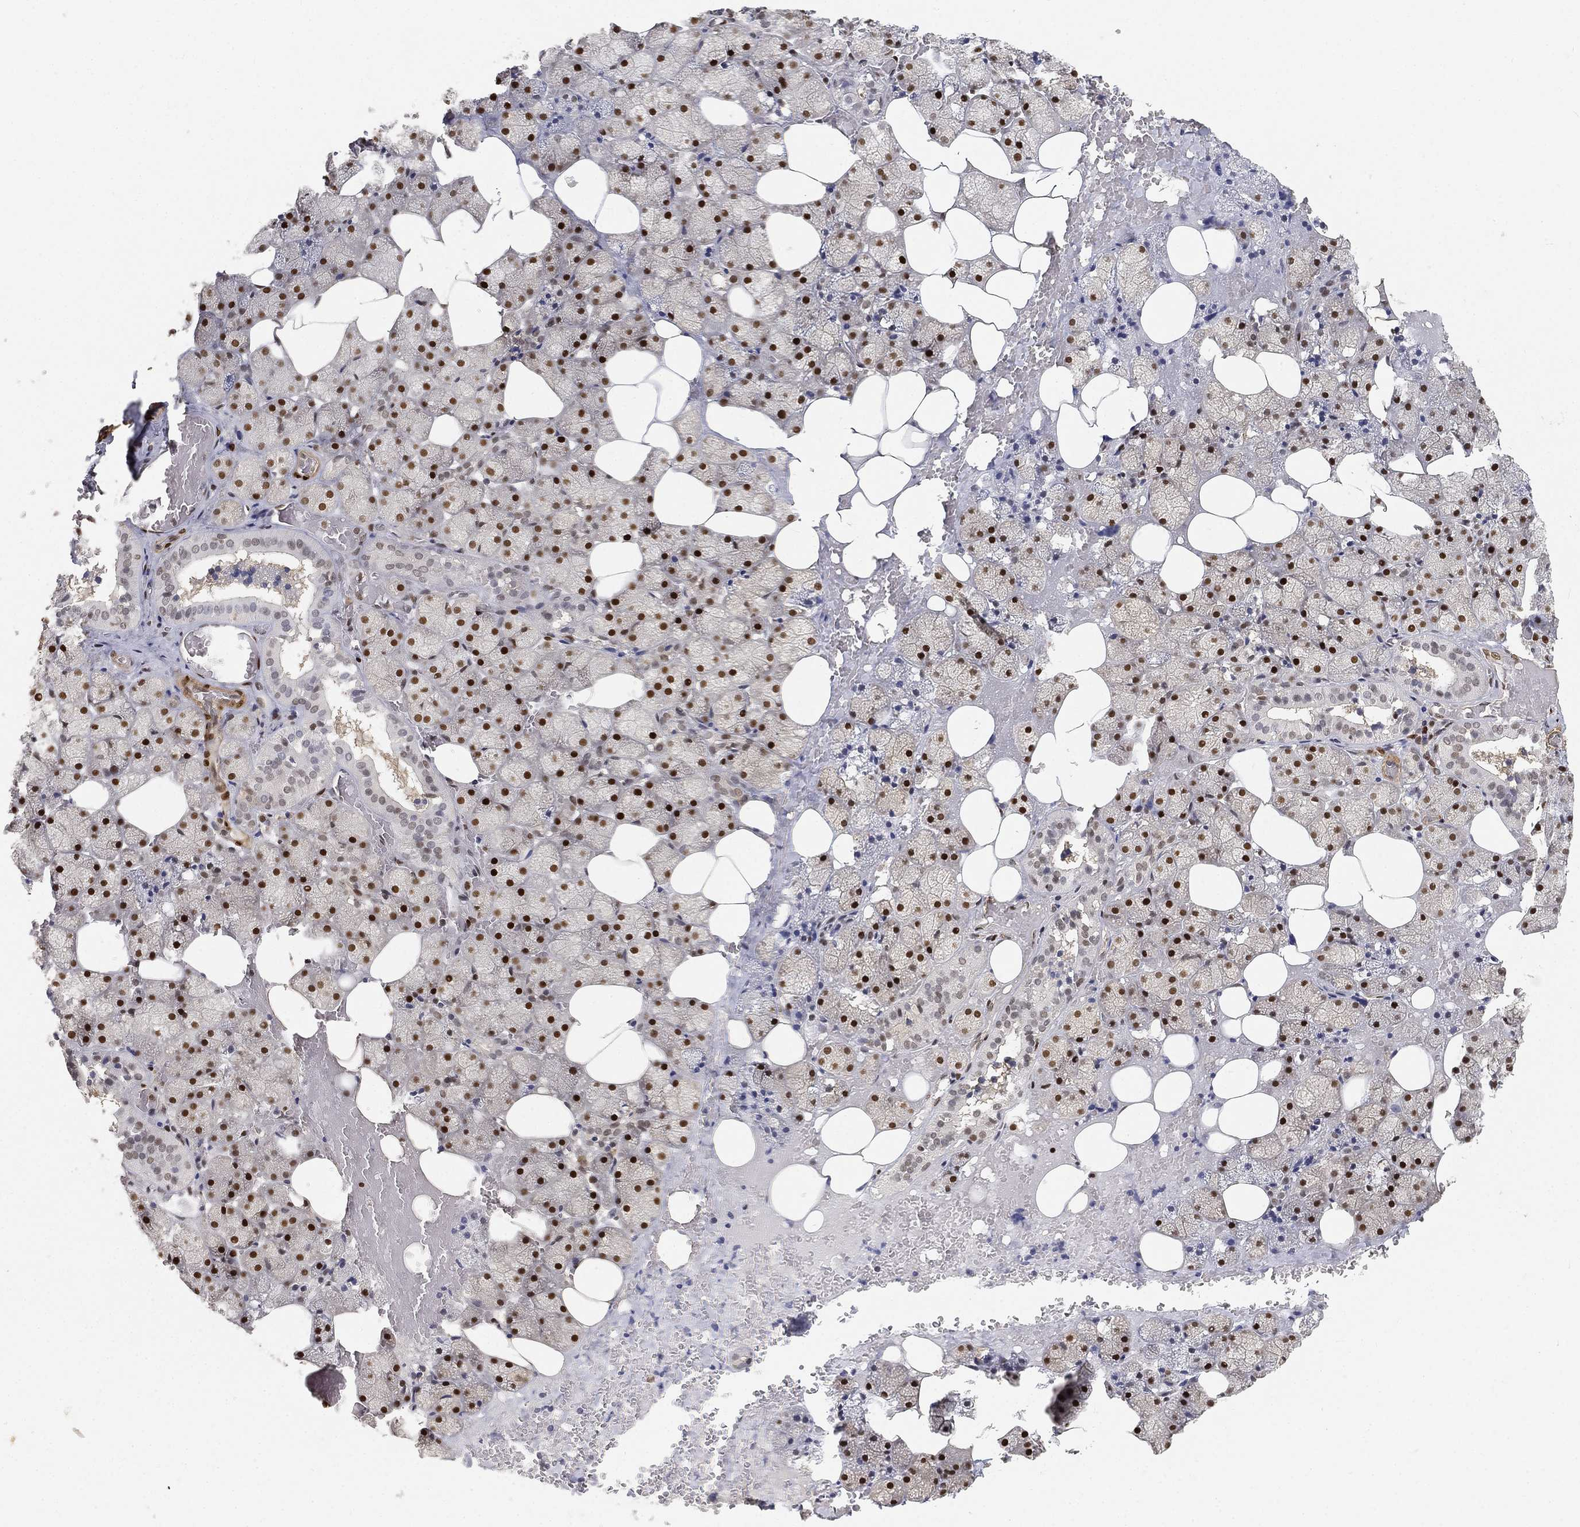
{"staining": {"intensity": "strong", "quantity": "25%-75%", "location": "nuclear"}, "tissue": "salivary gland", "cell_type": "Glandular cells", "image_type": "normal", "snomed": [{"axis": "morphology", "description": "Normal tissue, NOS"}, {"axis": "topography", "description": "Salivary gland"}], "caption": "The image reveals staining of unremarkable salivary gland, revealing strong nuclear protein expression (brown color) within glandular cells.", "gene": "CRTC3", "patient": {"sex": "male", "age": 38}}